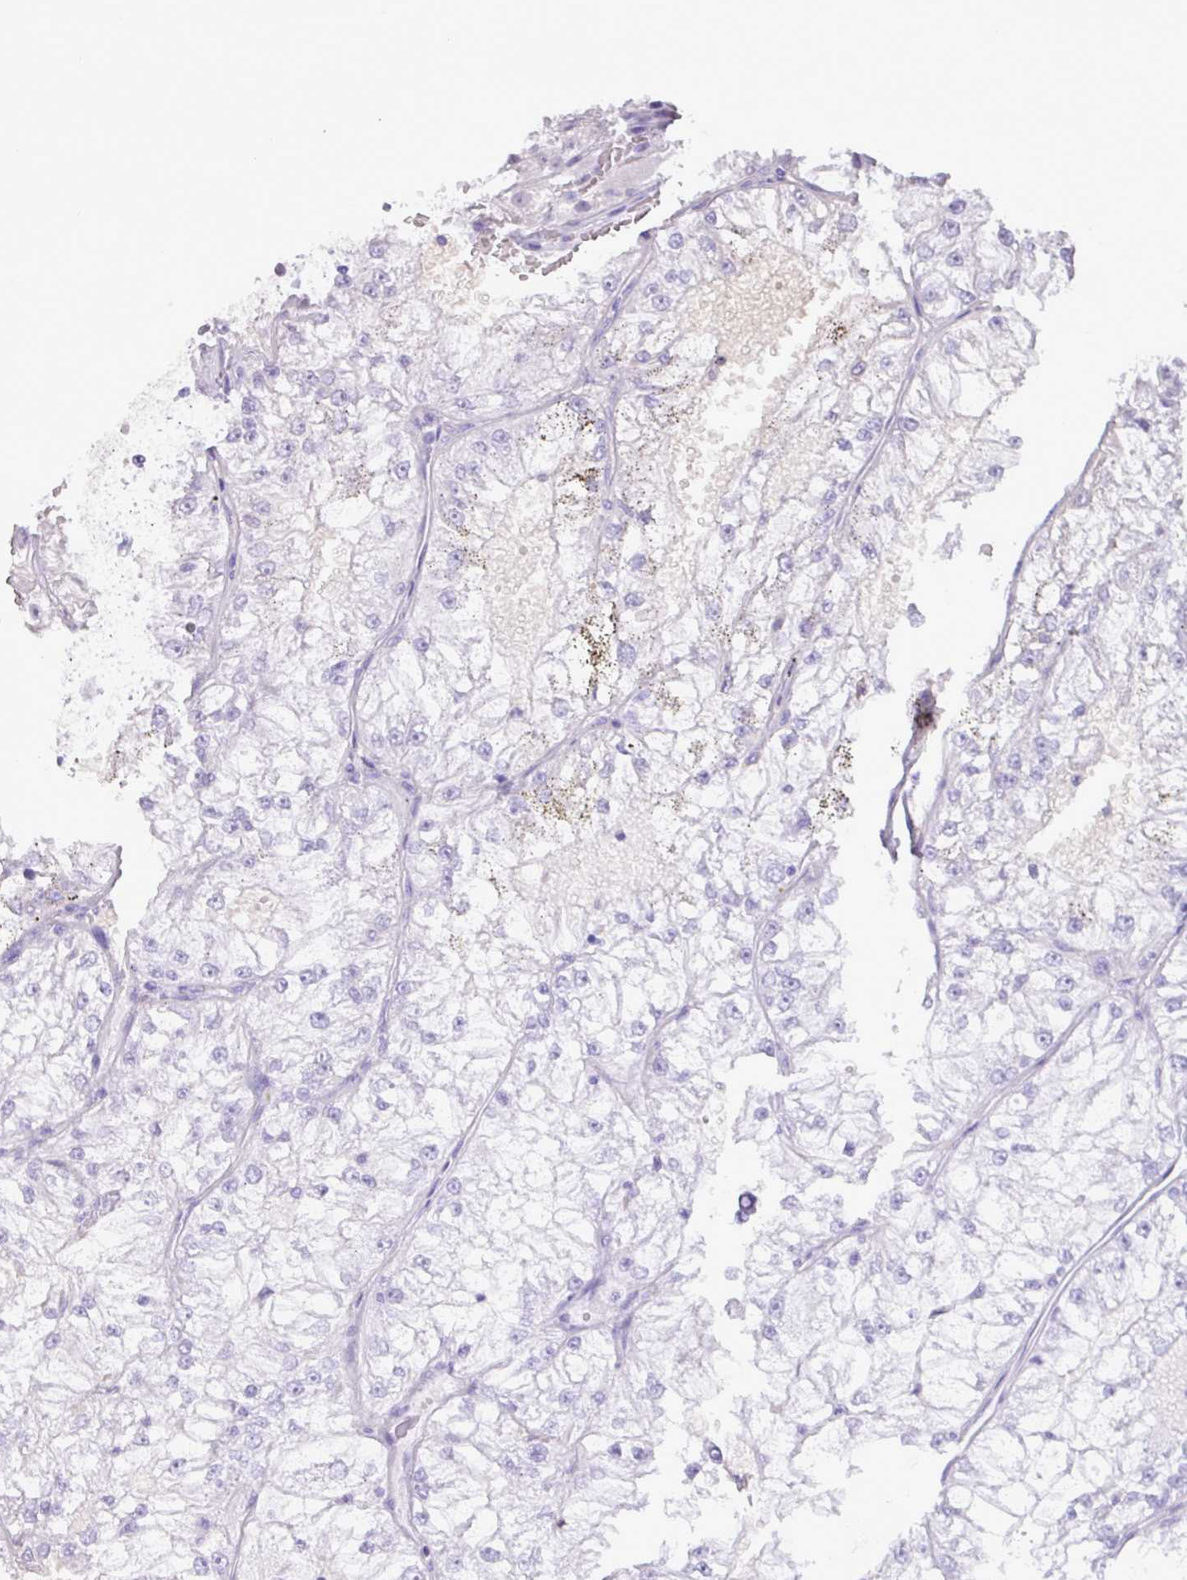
{"staining": {"intensity": "negative", "quantity": "none", "location": "none"}, "tissue": "renal cancer", "cell_type": "Tumor cells", "image_type": "cancer", "snomed": [{"axis": "morphology", "description": "Adenocarcinoma, NOS"}, {"axis": "topography", "description": "Kidney"}], "caption": "High magnification brightfield microscopy of adenocarcinoma (renal) stained with DAB (brown) and counterstained with hematoxylin (blue): tumor cells show no significant expression.", "gene": "CHST11", "patient": {"sex": "female", "age": 72}}